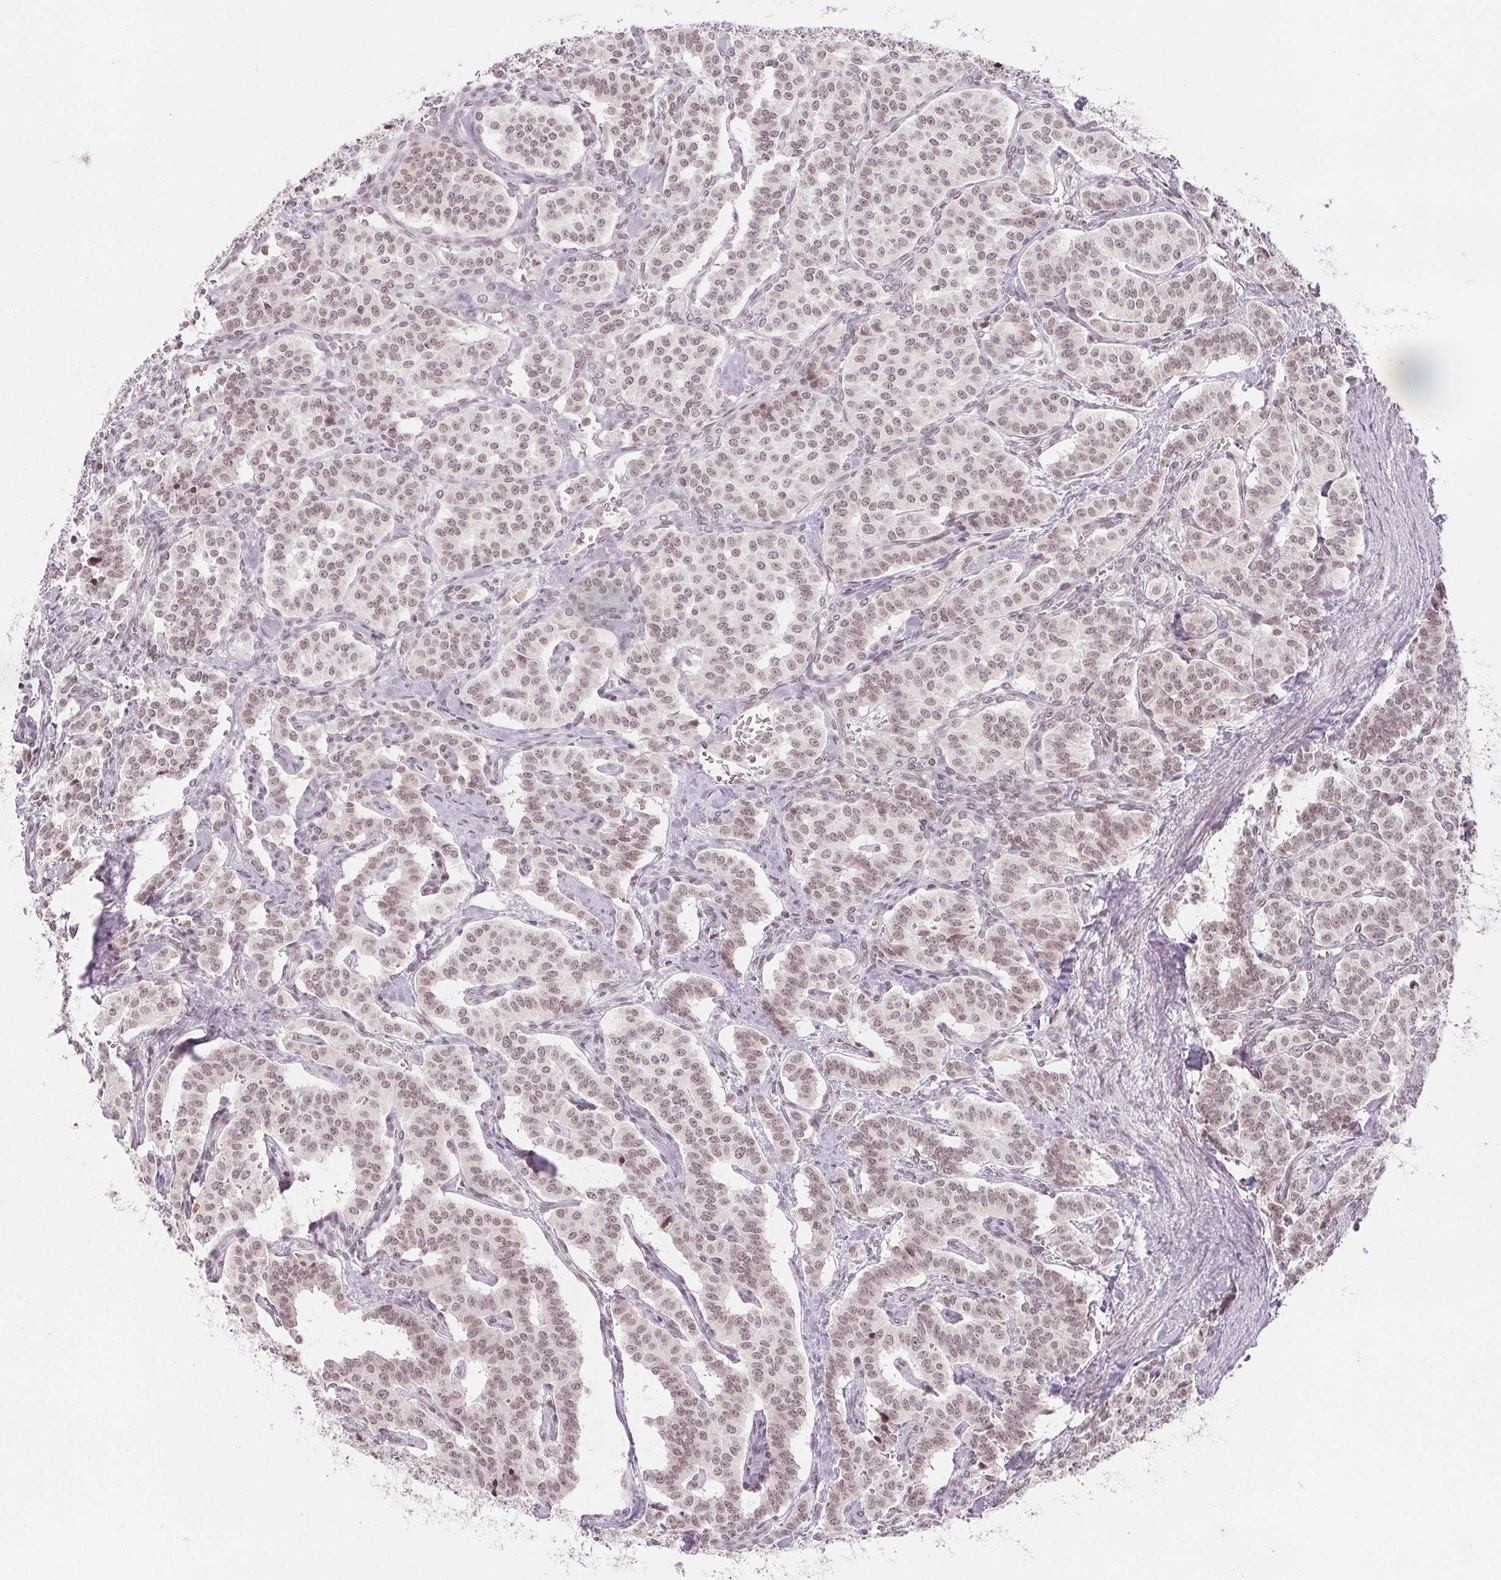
{"staining": {"intensity": "weak", "quantity": ">75%", "location": "nuclear"}, "tissue": "carcinoid", "cell_type": "Tumor cells", "image_type": "cancer", "snomed": [{"axis": "morphology", "description": "Normal tissue, NOS"}, {"axis": "morphology", "description": "Carcinoid, malignant, NOS"}, {"axis": "topography", "description": "Lung"}], "caption": "Brown immunohistochemical staining in carcinoid exhibits weak nuclear positivity in about >75% of tumor cells. (brown staining indicates protein expression, while blue staining denotes nuclei).", "gene": "DEK", "patient": {"sex": "female", "age": 46}}